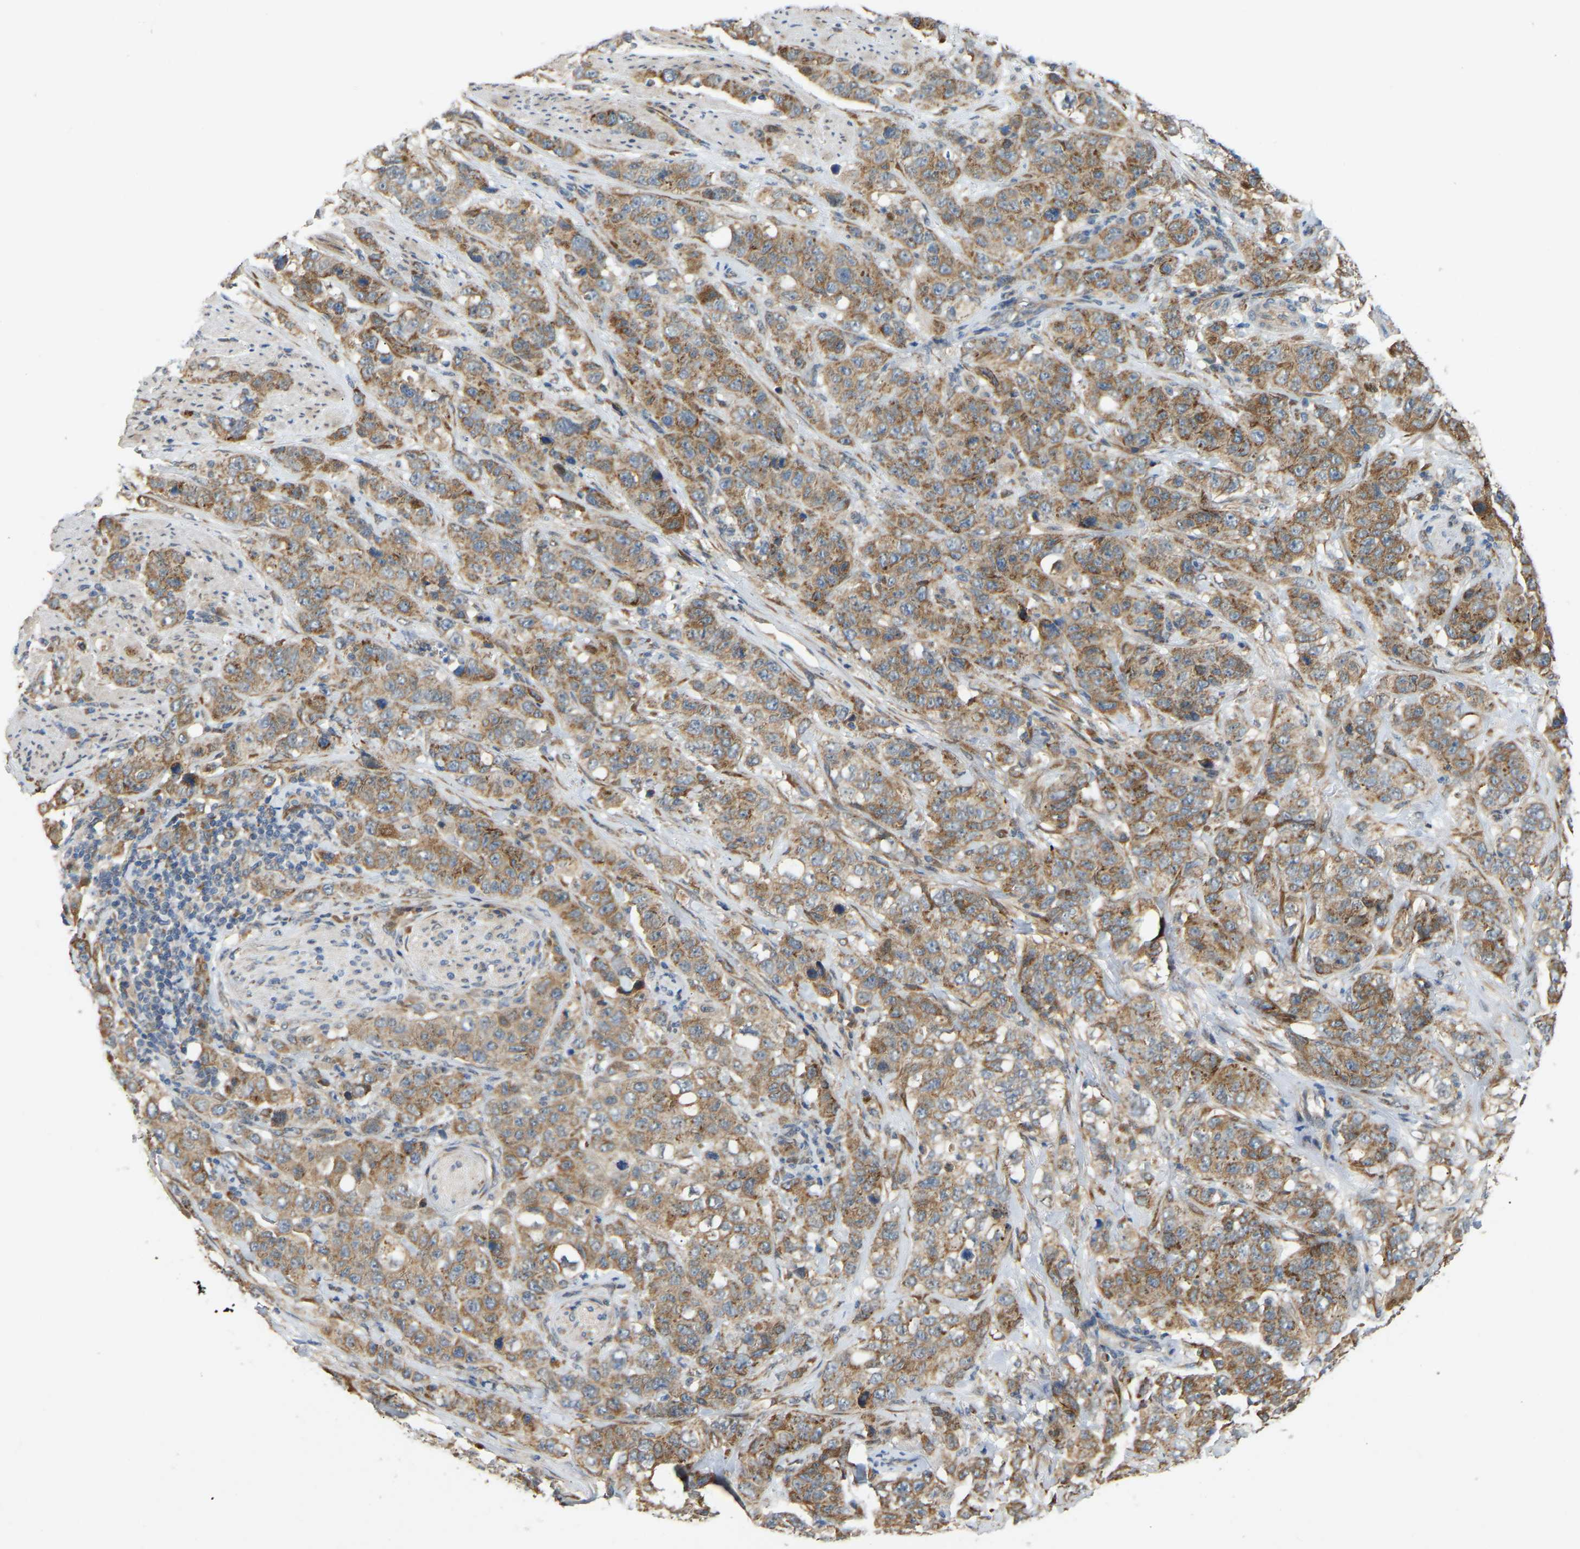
{"staining": {"intensity": "moderate", "quantity": "25%-75%", "location": "cytoplasmic/membranous"}, "tissue": "stomach cancer", "cell_type": "Tumor cells", "image_type": "cancer", "snomed": [{"axis": "morphology", "description": "Adenocarcinoma, NOS"}, {"axis": "topography", "description": "Stomach"}], "caption": "IHC image of neoplastic tissue: adenocarcinoma (stomach) stained using immunohistochemistry displays medium levels of moderate protein expression localized specifically in the cytoplasmic/membranous of tumor cells, appearing as a cytoplasmic/membranous brown color.", "gene": "PTCD1", "patient": {"sex": "male", "age": 48}}